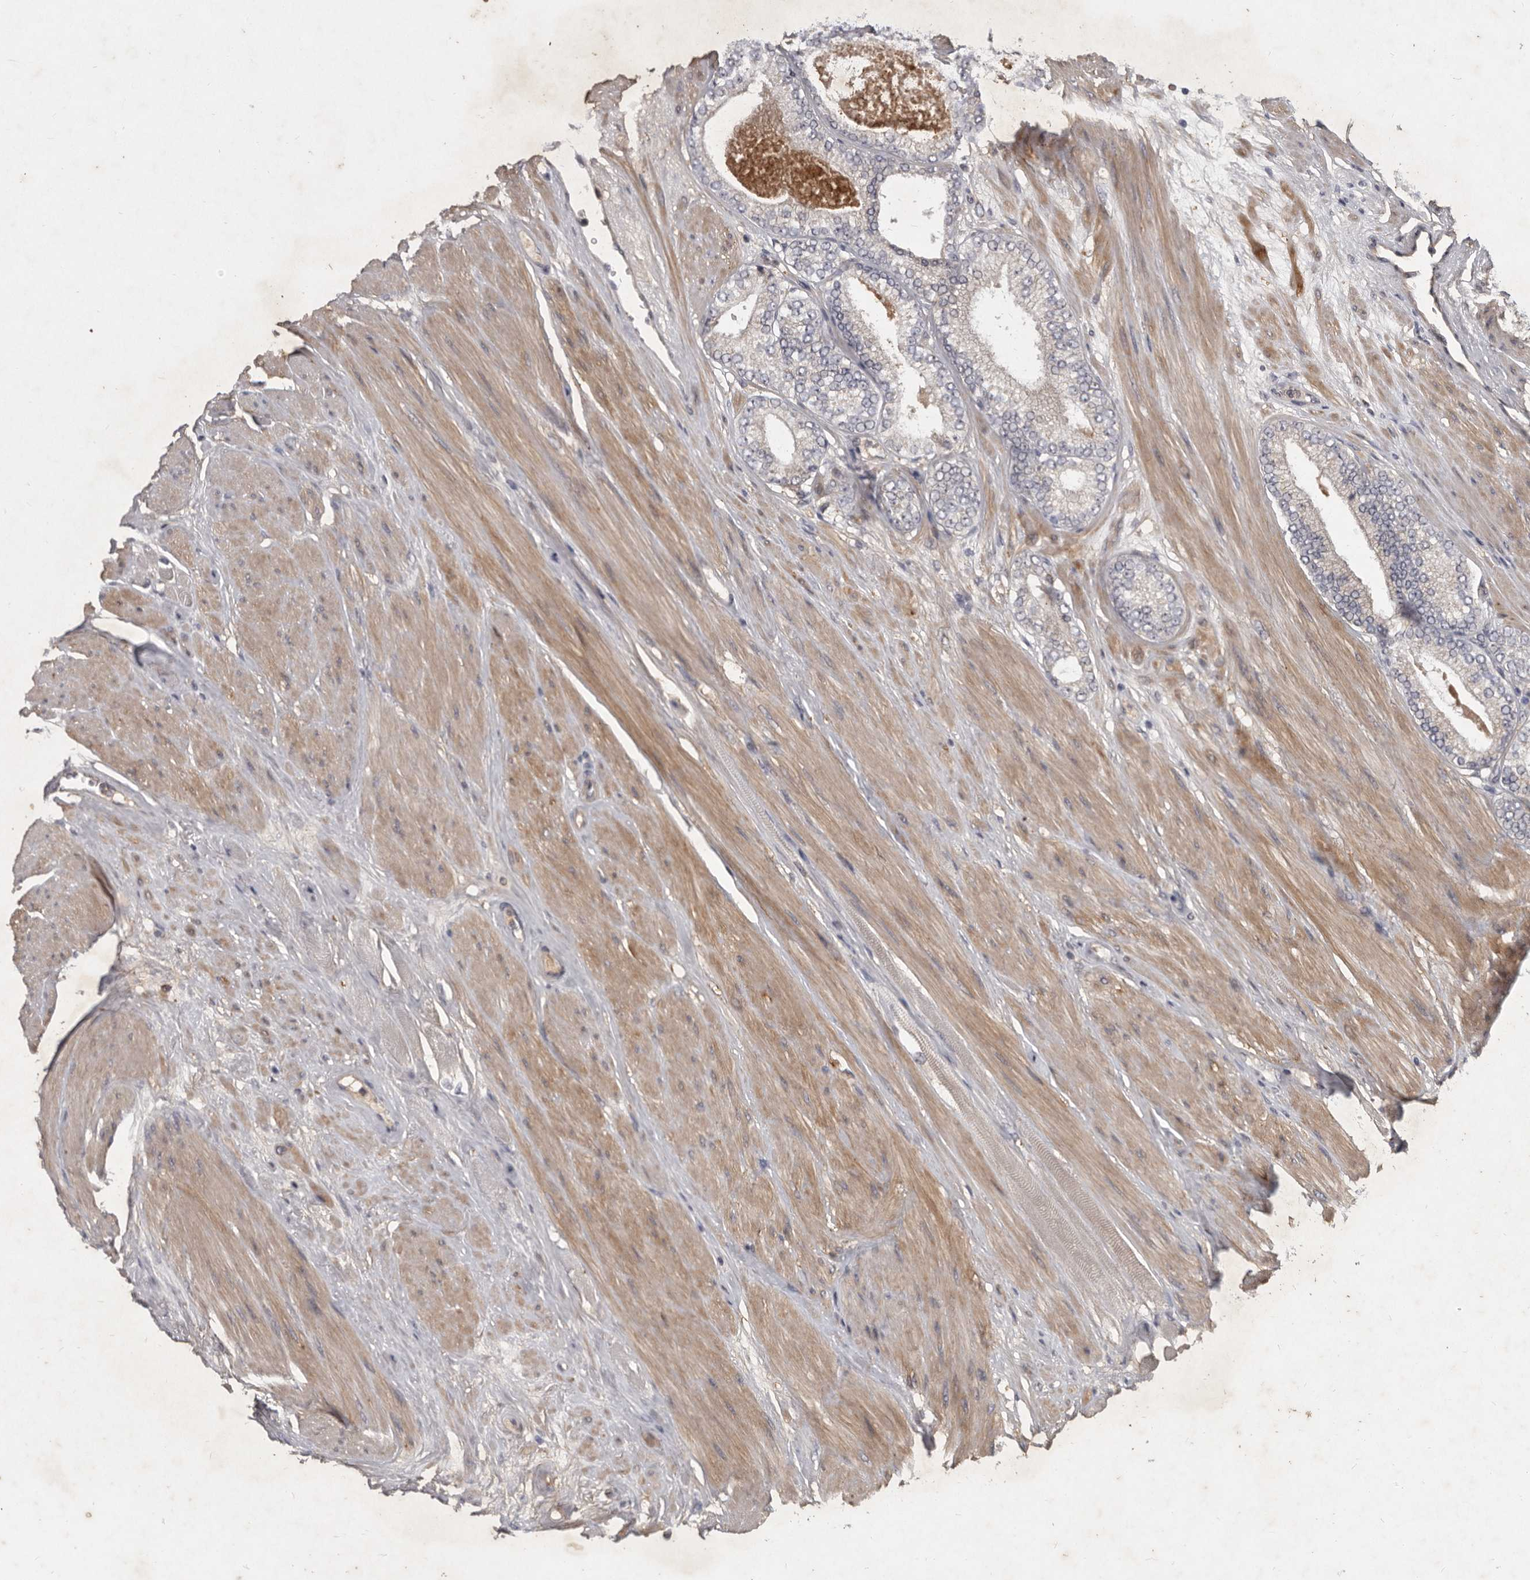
{"staining": {"intensity": "negative", "quantity": "none", "location": "none"}, "tissue": "prostate cancer", "cell_type": "Tumor cells", "image_type": "cancer", "snomed": [{"axis": "morphology", "description": "Adenocarcinoma, High grade"}, {"axis": "topography", "description": "Prostate"}], "caption": "A histopathology image of human prostate cancer is negative for staining in tumor cells.", "gene": "DNAJC28", "patient": {"sex": "male", "age": 61}}